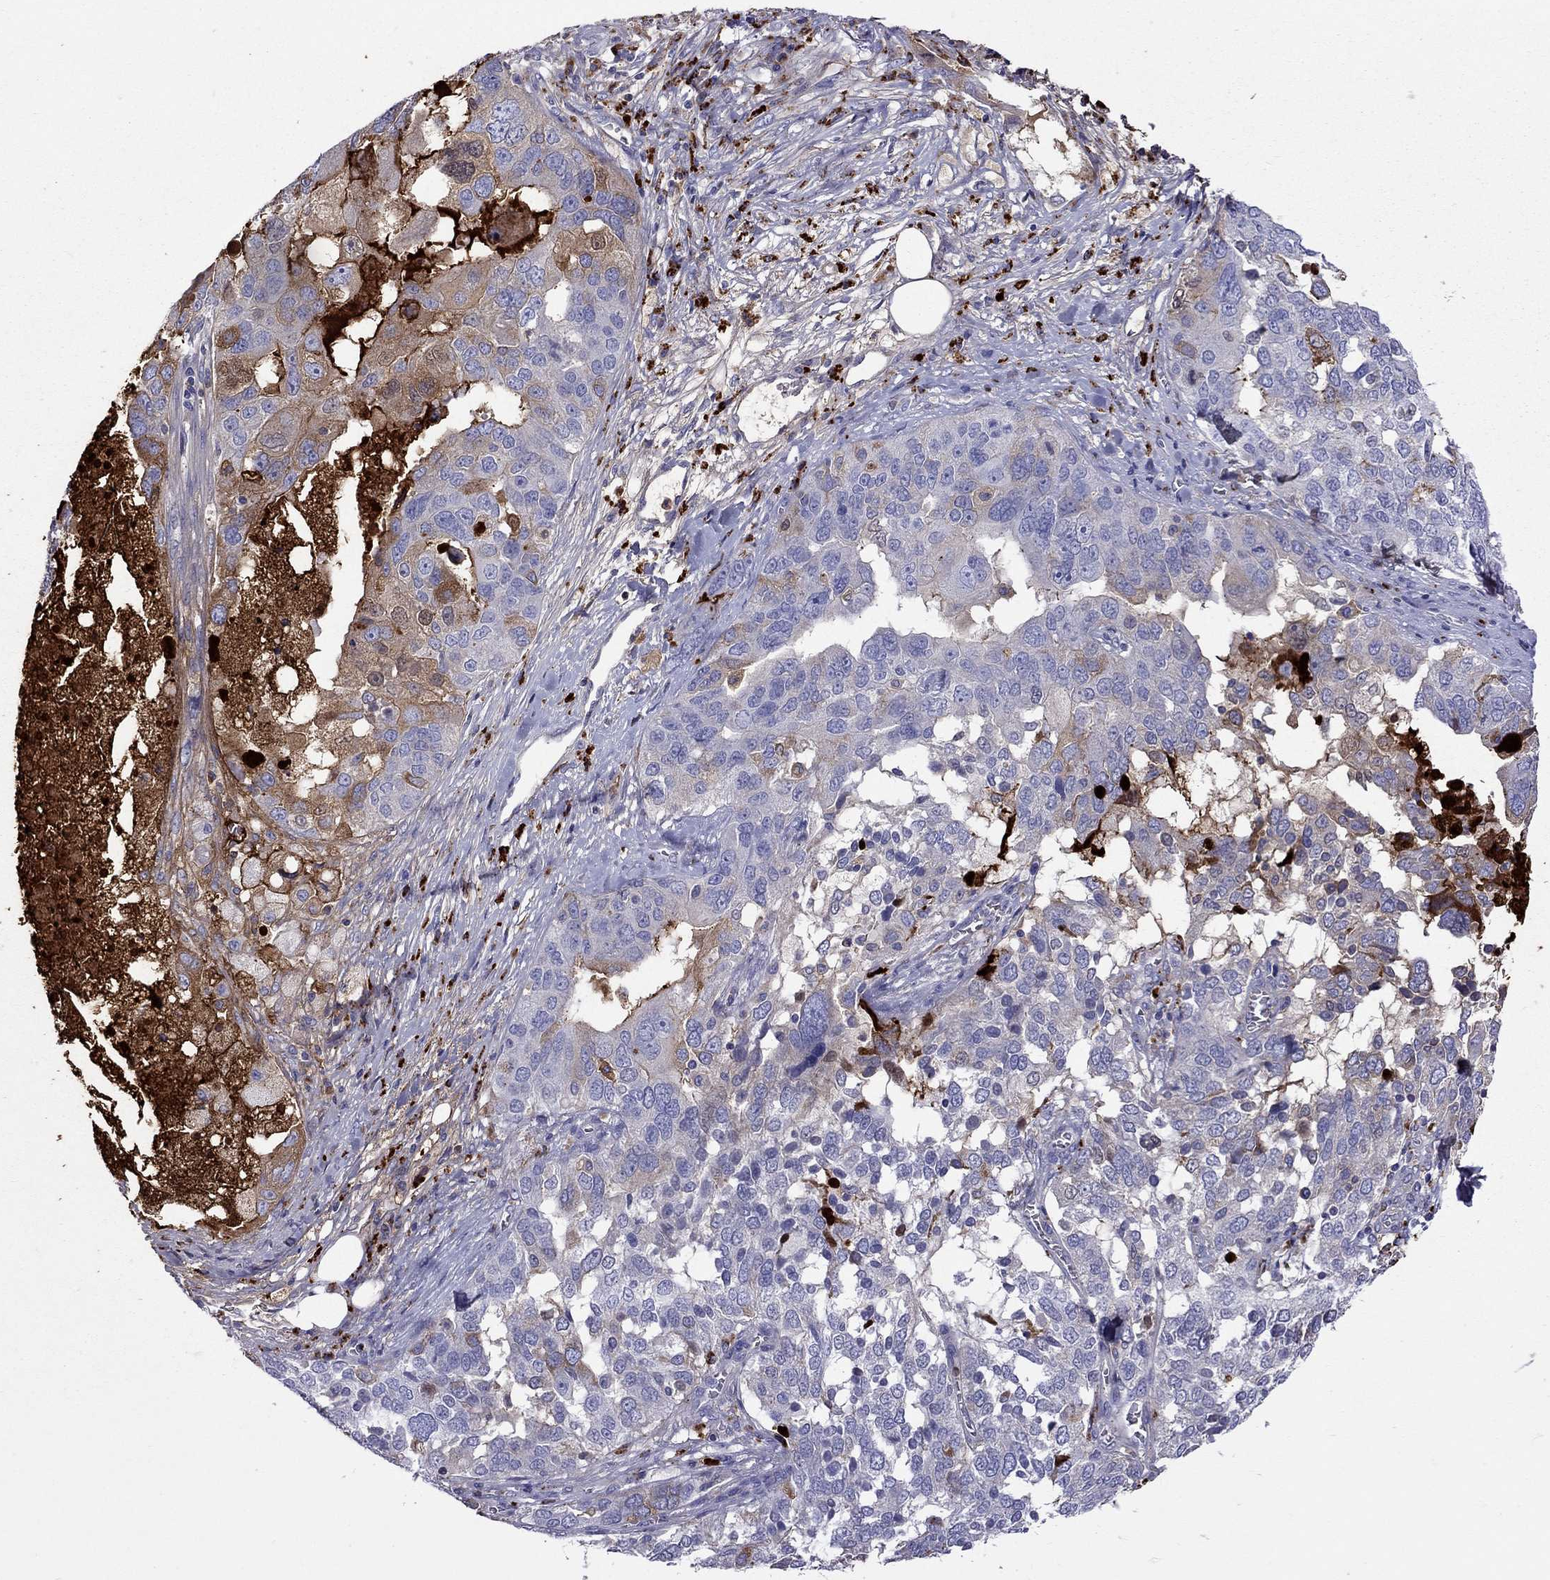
{"staining": {"intensity": "moderate", "quantity": "<25%", "location": "cytoplasmic/membranous"}, "tissue": "ovarian cancer", "cell_type": "Tumor cells", "image_type": "cancer", "snomed": [{"axis": "morphology", "description": "Carcinoma, endometroid"}, {"axis": "topography", "description": "Soft tissue"}, {"axis": "topography", "description": "Ovary"}], "caption": "A high-resolution histopathology image shows IHC staining of ovarian cancer (endometroid carcinoma), which reveals moderate cytoplasmic/membranous expression in approximately <25% of tumor cells. (DAB IHC, brown staining for protein, blue staining for nuclei).", "gene": "SERPINA3", "patient": {"sex": "female", "age": 52}}